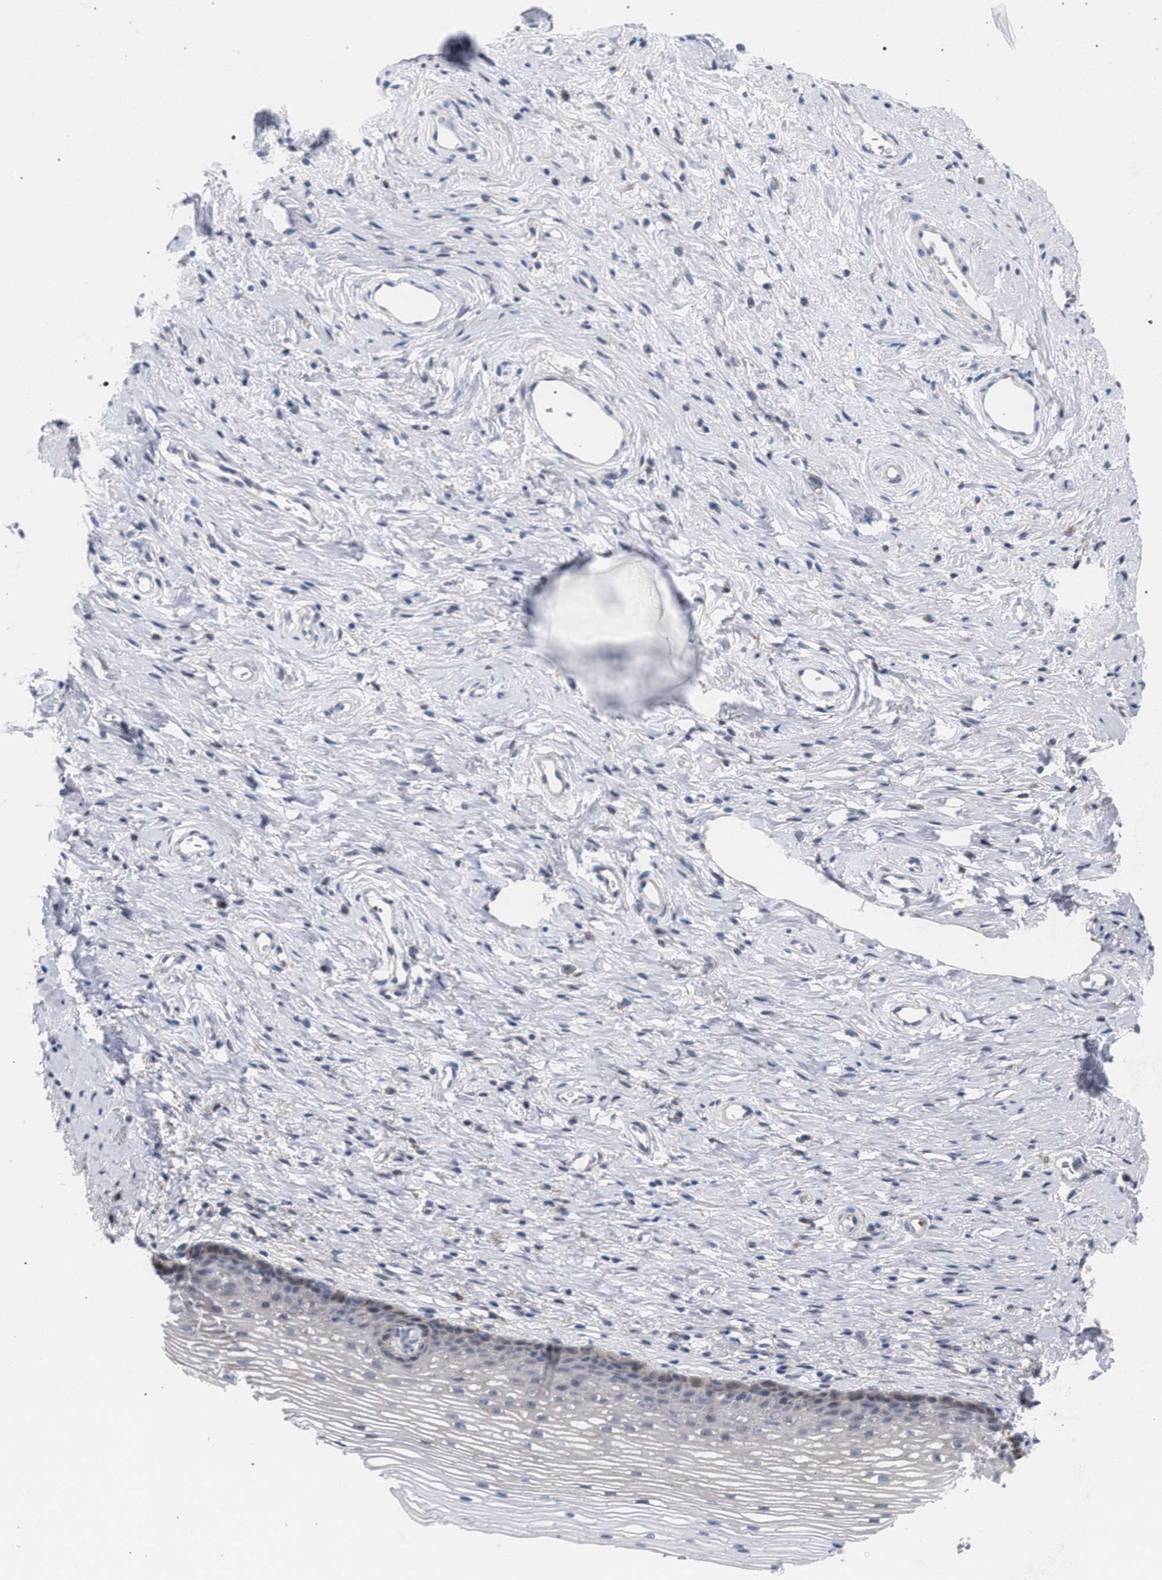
{"staining": {"intensity": "negative", "quantity": "none", "location": "none"}, "tissue": "cervix", "cell_type": "Glandular cells", "image_type": "normal", "snomed": [{"axis": "morphology", "description": "Normal tissue, NOS"}, {"axis": "topography", "description": "Cervix"}], "caption": "Protein analysis of normal cervix shows no significant staining in glandular cells.", "gene": "FHOD3", "patient": {"sex": "female", "age": 77}}